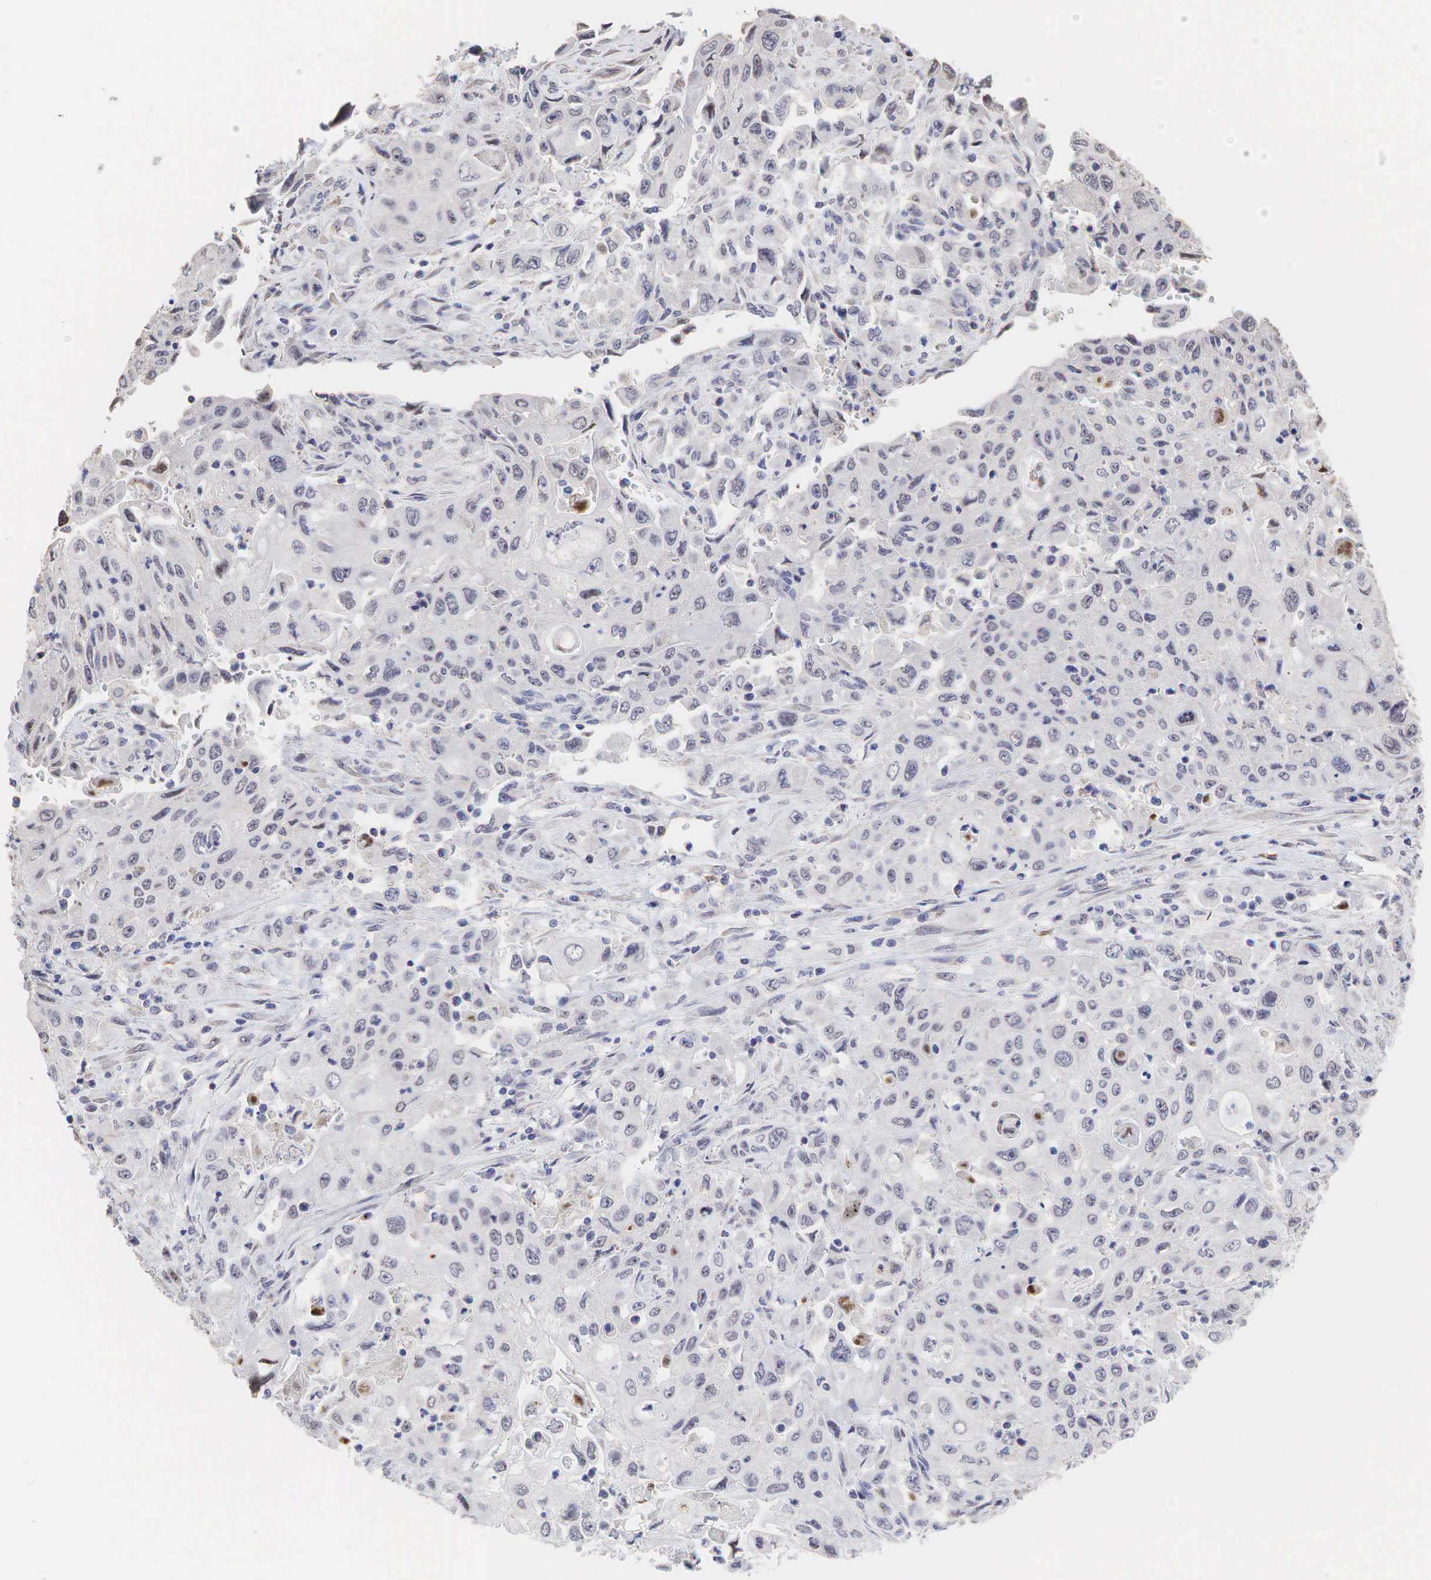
{"staining": {"intensity": "negative", "quantity": "none", "location": "none"}, "tissue": "pancreatic cancer", "cell_type": "Tumor cells", "image_type": "cancer", "snomed": [{"axis": "morphology", "description": "Adenocarcinoma, NOS"}, {"axis": "topography", "description": "Pancreas"}], "caption": "Human pancreatic adenocarcinoma stained for a protein using immunohistochemistry (IHC) demonstrates no positivity in tumor cells.", "gene": "DKC1", "patient": {"sex": "male", "age": 70}}